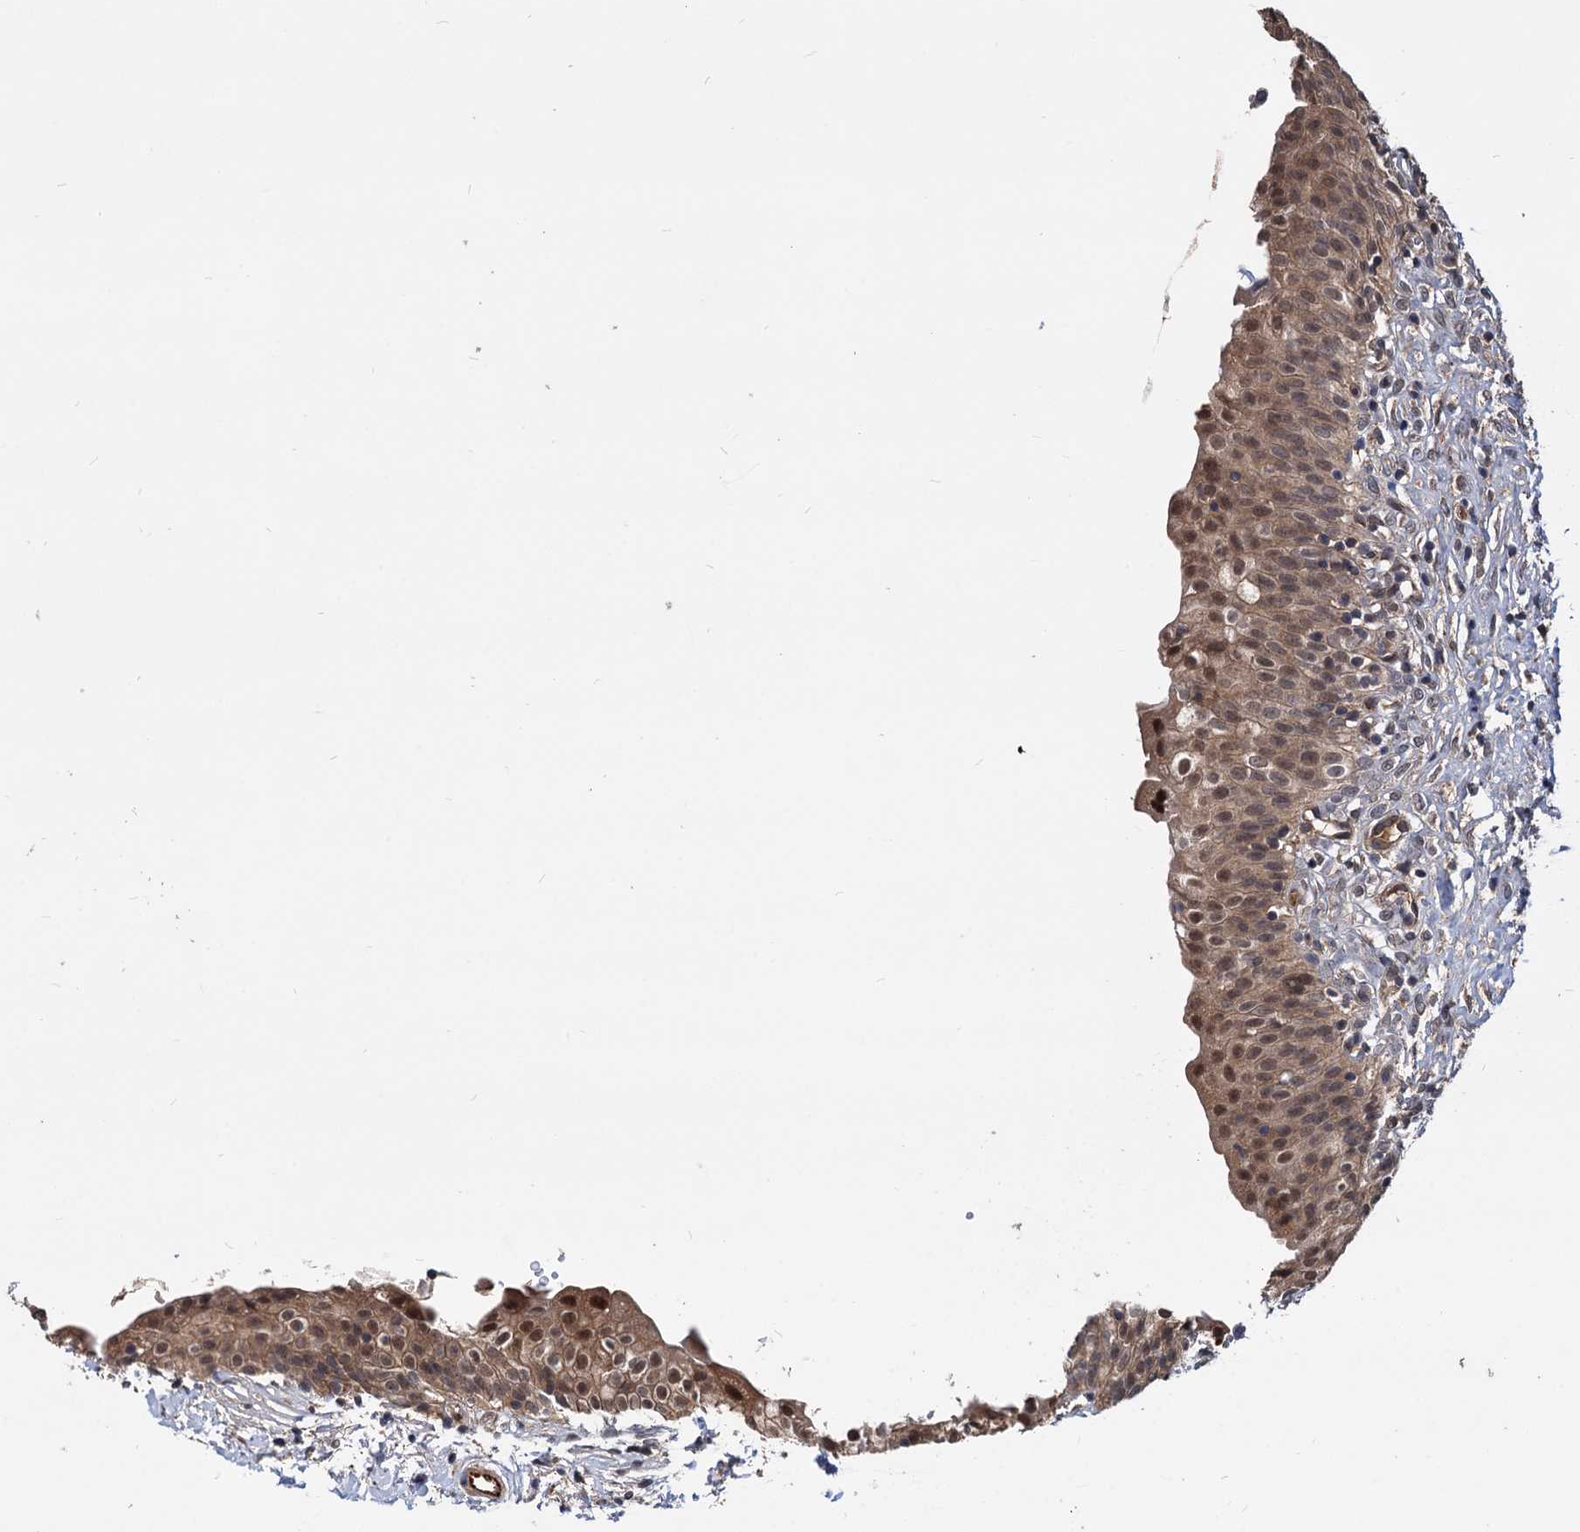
{"staining": {"intensity": "moderate", "quantity": ">75%", "location": "cytoplasmic/membranous,nuclear"}, "tissue": "urinary bladder", "cell_type": "Urothelial cells", "image_type": "normal", "snomed": [{"axis": "morphology", "description": "Normal tissue, NOS"}, {"axis": "topography", "description": "Urinary bladder"}], "caption": "Moderate cytoplasmic/membranous,nuclear protein staining is identified in approximately >75% of urothelial cells in urinary bladder.", "gene": "PSMD4", "patient": {"sex": "male", "age": 55}}